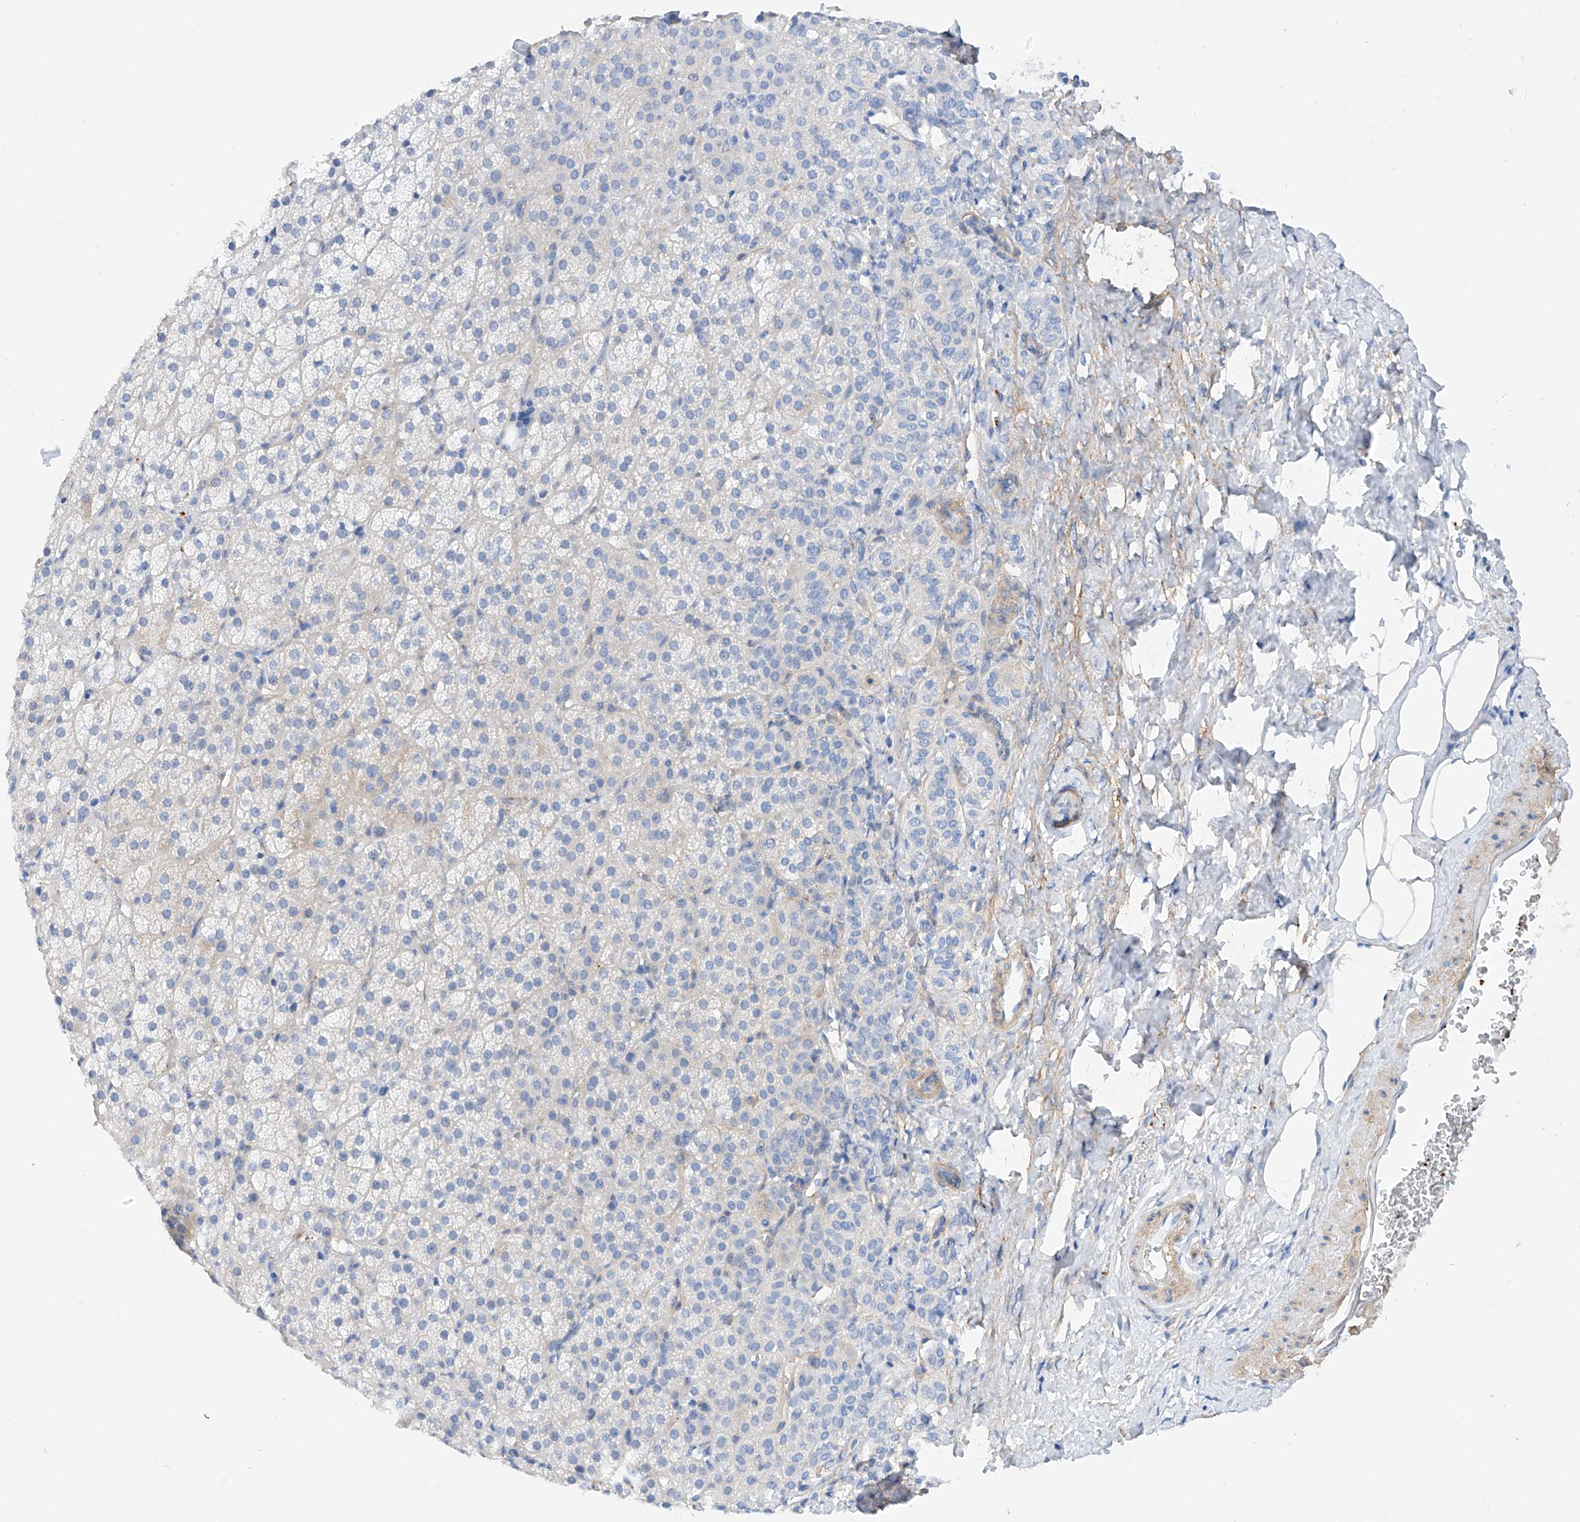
{"staining": {"intensity": "negative", "quantity": "none", "location": "none"}, "tissue": "adrenal gland", "cell_type": "Glandular cells", "image_type": "normal", "snomed": [{"axis": "morphology", "description": "Normal tissue, NOS"}, {"axis": "topography", "description": "Adrenal gland"}], "caption": "This is a histopathology image of immunohistochemistry (IHC) staining of unremarkable adrenal gland, which shows no expression in glandular cells.", "gene": "TAS2R60", "patient": {"sex": "female", "age": 57}}